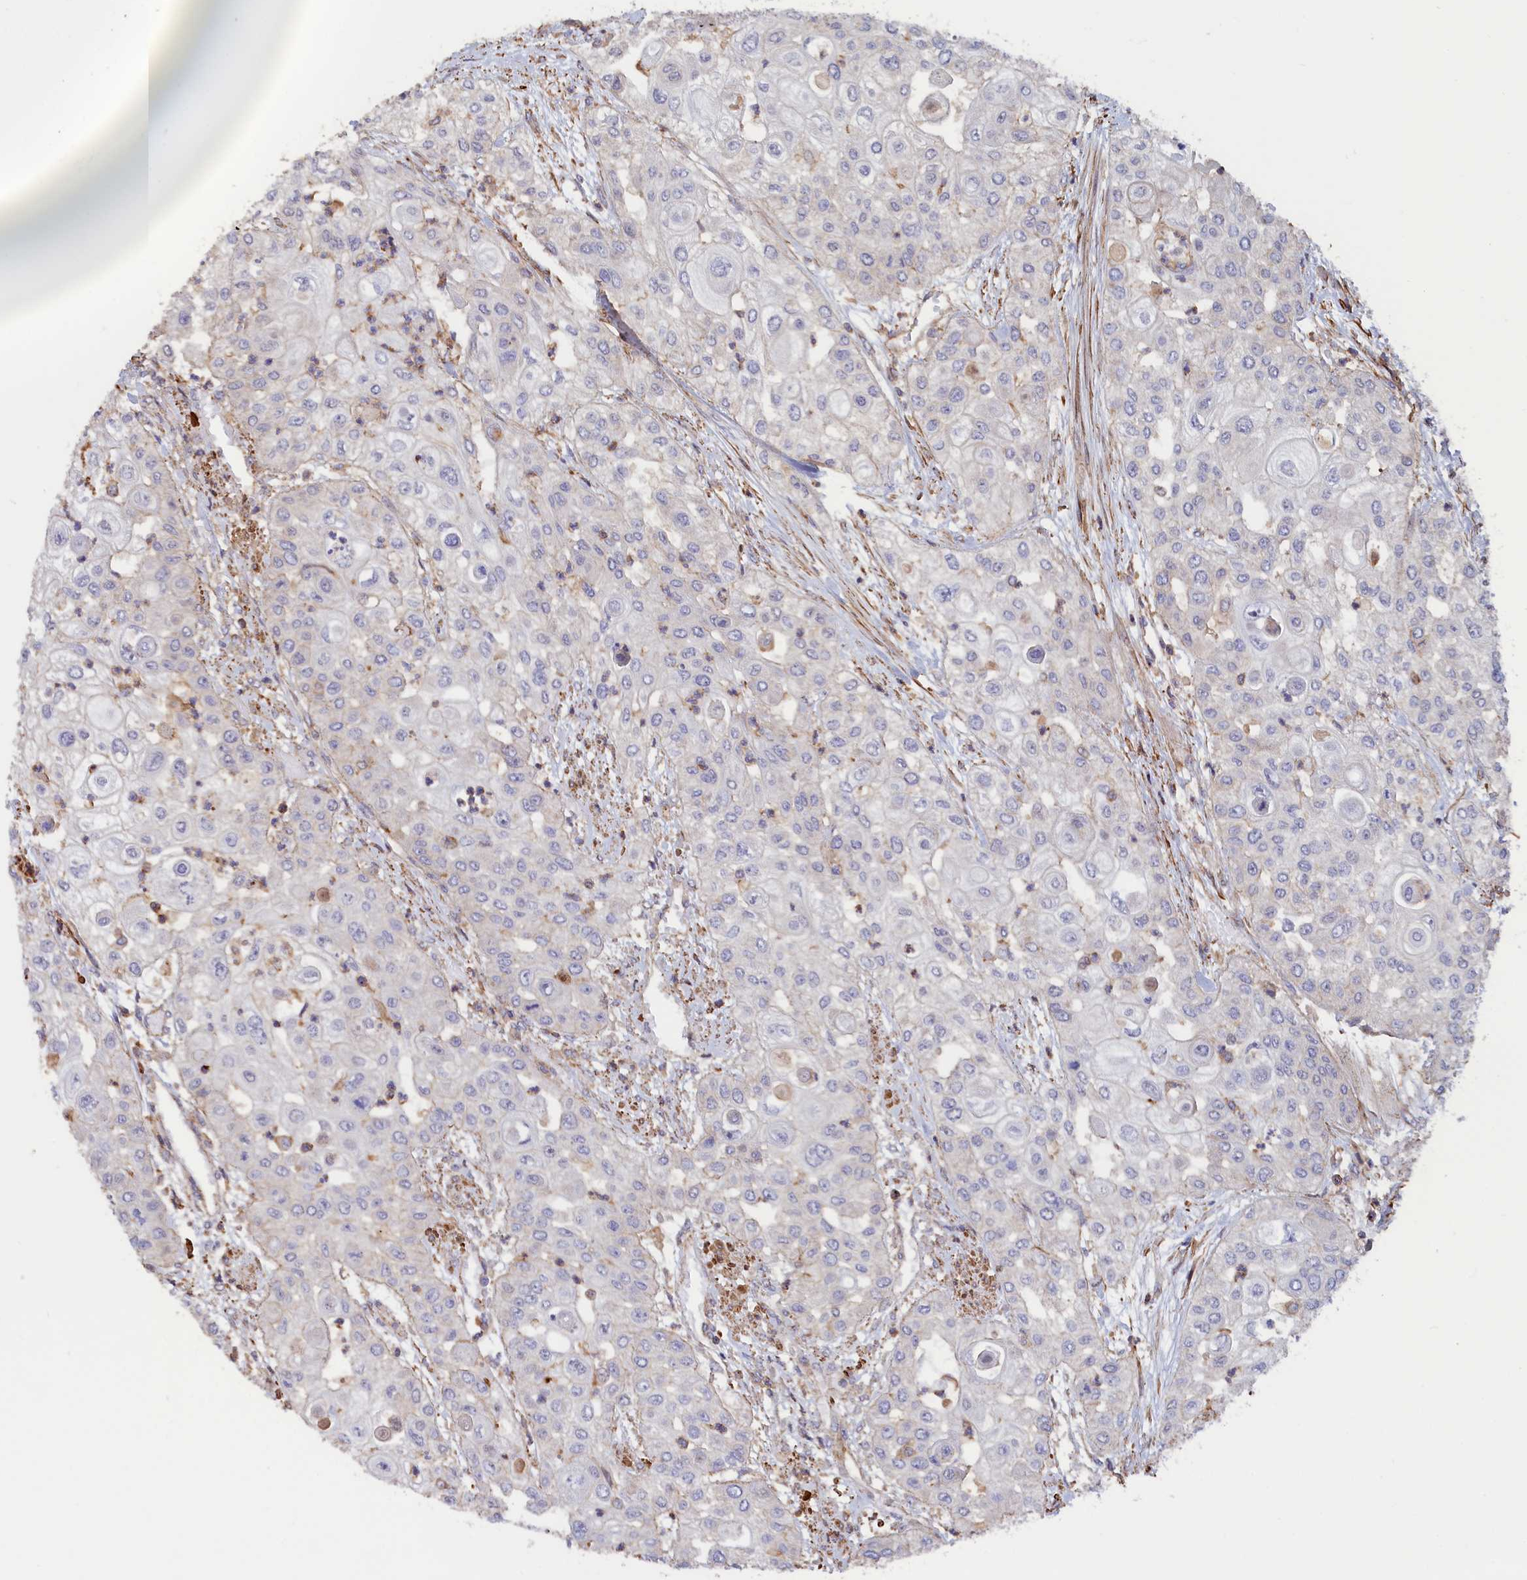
{"staining": {"intensity": "negative", "quantity": "none", "location": "none"}, "tissue": "urothelial cancer", "cell_type": "Tumor cells", "image_type": "cancer", "snomed": [{"axis": "morphology", "description": "Urothelial carcinoma, High grade"}, {"axis": "topography", "description": "Urinary bladder"}], "caption": "This is an immunohistochemistry micrograph of human urothelial carcinoma (high-grade). There is no positivity in tumor cells.", "gene": "ANKRD27", "patient": {"sex": "female", "age": 79}}